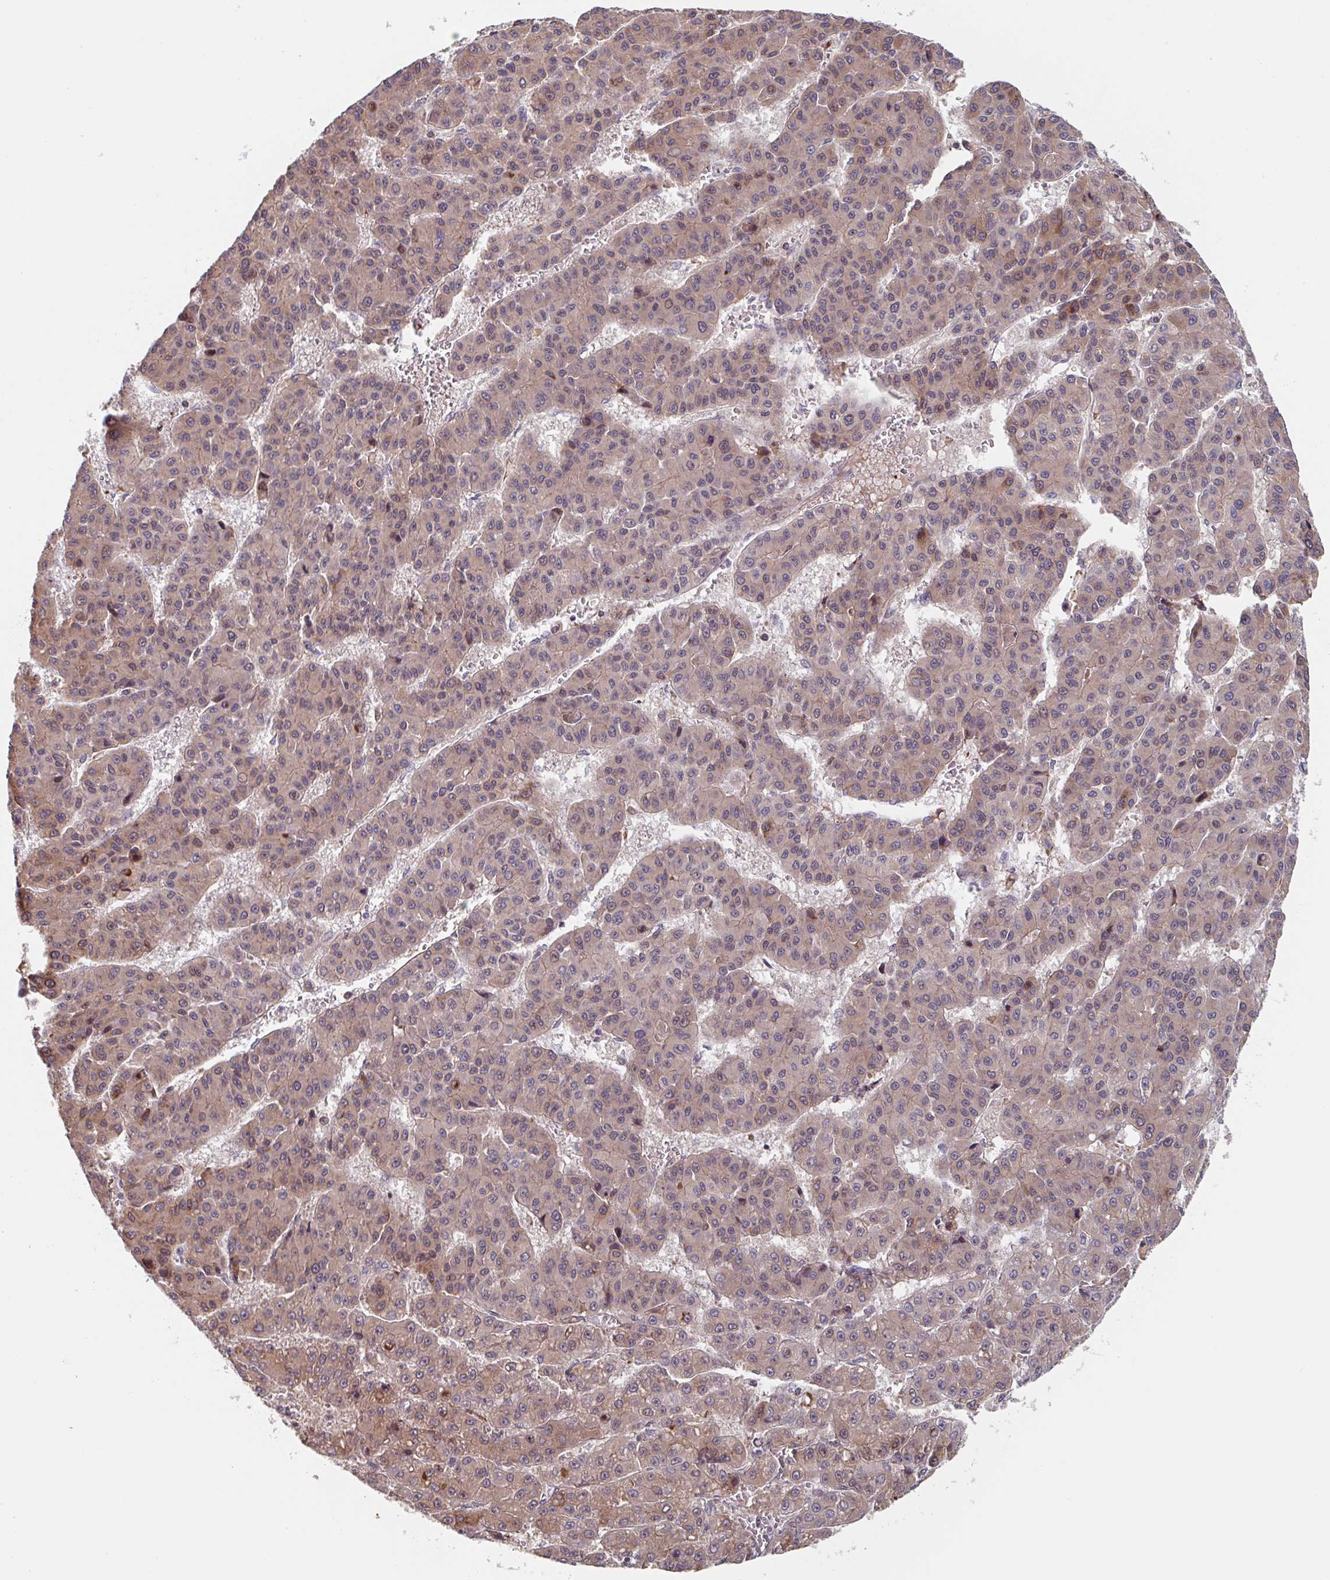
{"staining": {"intensity": "weak", "quantity": ">75%", "location": "cytoplasmic/membranous"}, "tissue": "liver cancer", "cell_type": "Tumor cells", "image_type": "cancer", "snomed": [{"axis": "morphology", "description": "Carcinoma, Hepatocellular, NOS"}, {"axis": "topography", "description": "Liver"}], "caption": "High-power microscopy captured an IHC photomicrograph of hepatocellular carcinoma (liver), revealing weak cytoplasmic/membranous staining in approximately >75% of tumor cells.", "gene": "NUB1", "patient": {"sex": "male", "age": 70}}